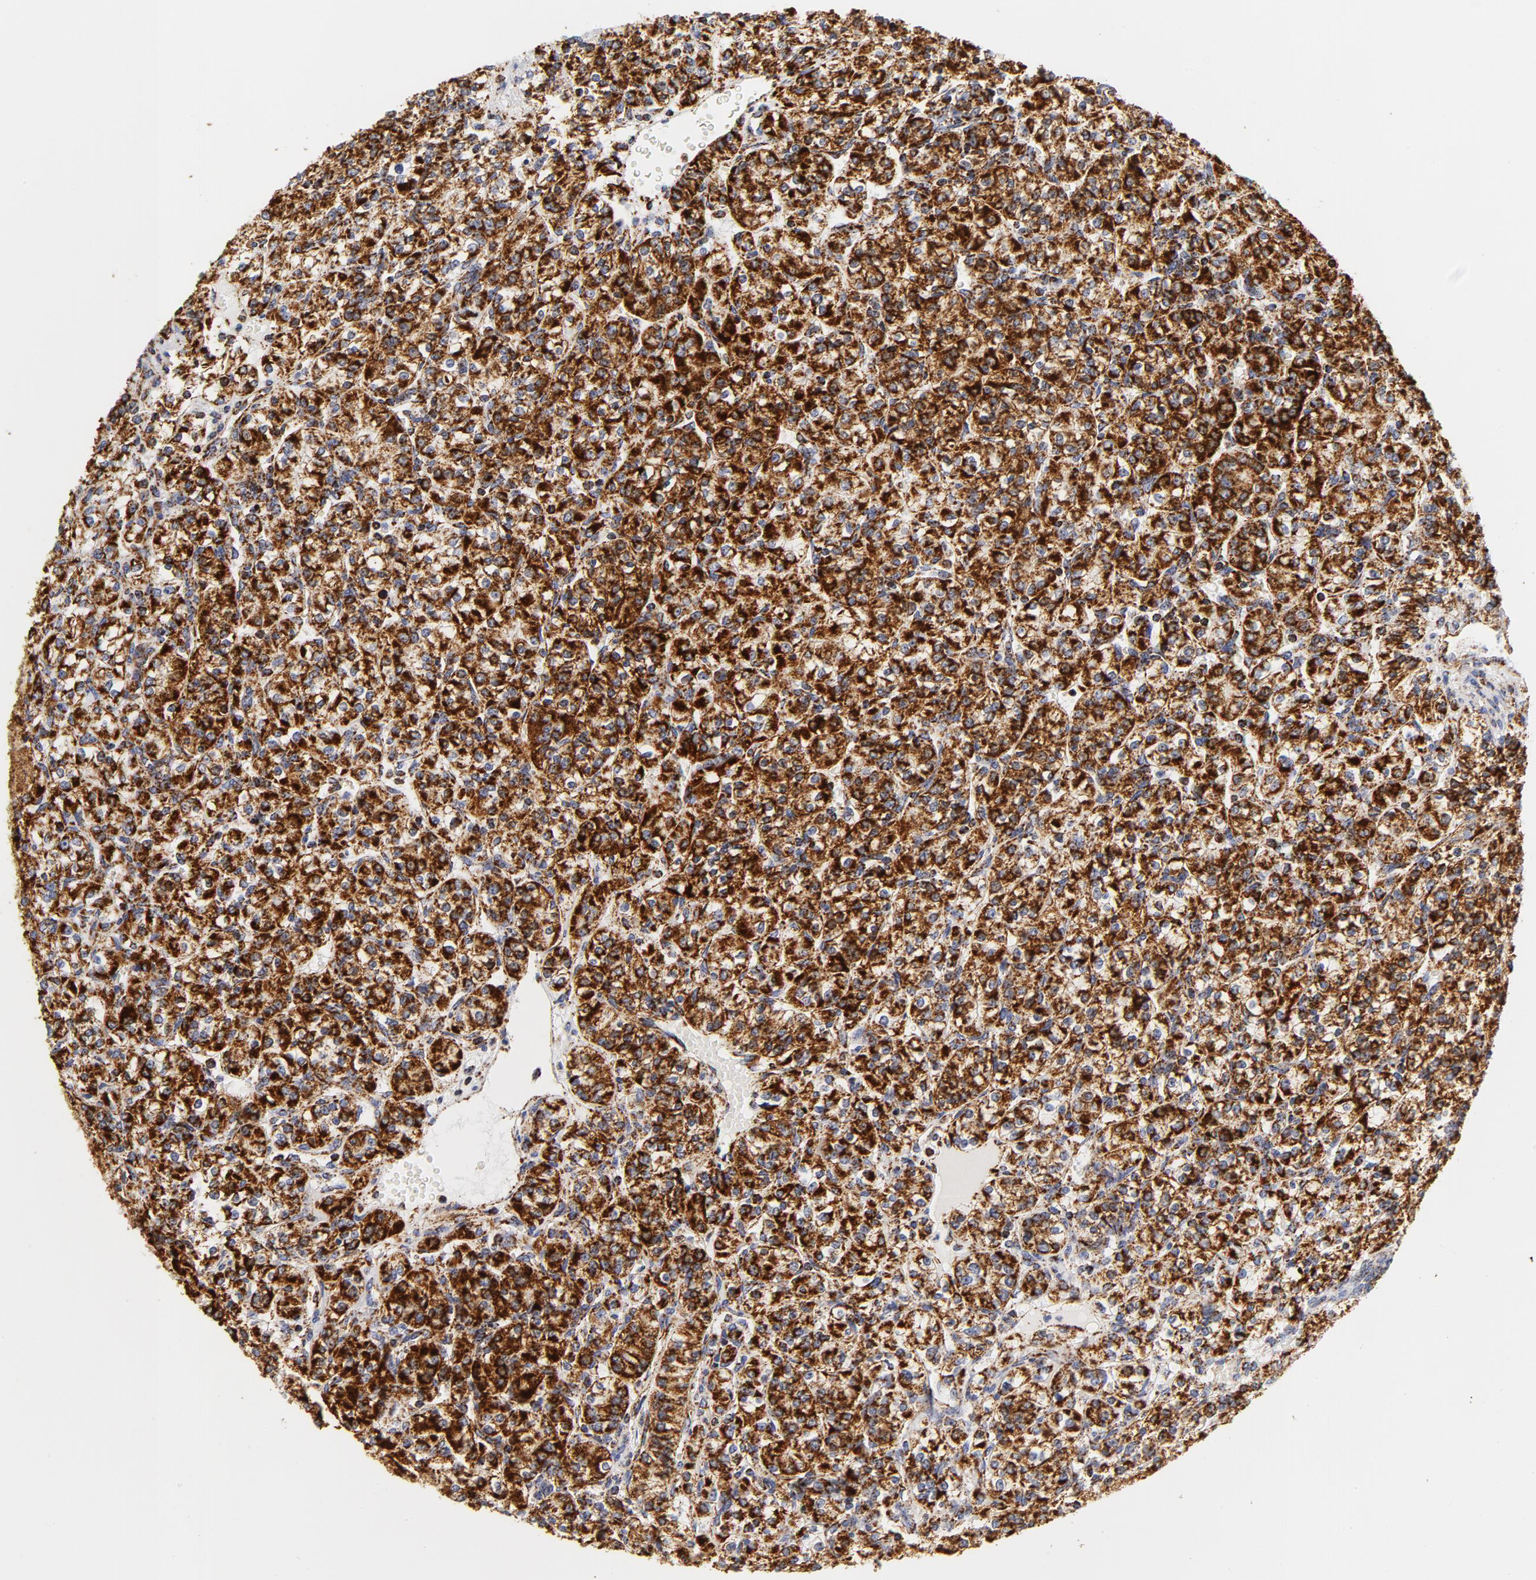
{"staining": {"intensity": "strong", "quantity": ">75%", "location": "cytoplasmic/membranous"}, "tissue": "renal cancer", "cell_type": "Tumor cells", "image_type": "cancer", "snomed": [{"axis": "morphology", "description": "Adenocarcinoma, NOS"}, {"axis": "topography", "description": "Kidney"}], "caption": "IHC micrograph of human renal cancer stained for a protein (brown), which reveals high levels of strong cytoplasmic/membranous positivity in about >75% of tumor cells.", "gene": "ECHS1", "patient": {"sex": "male", "age": 77}}